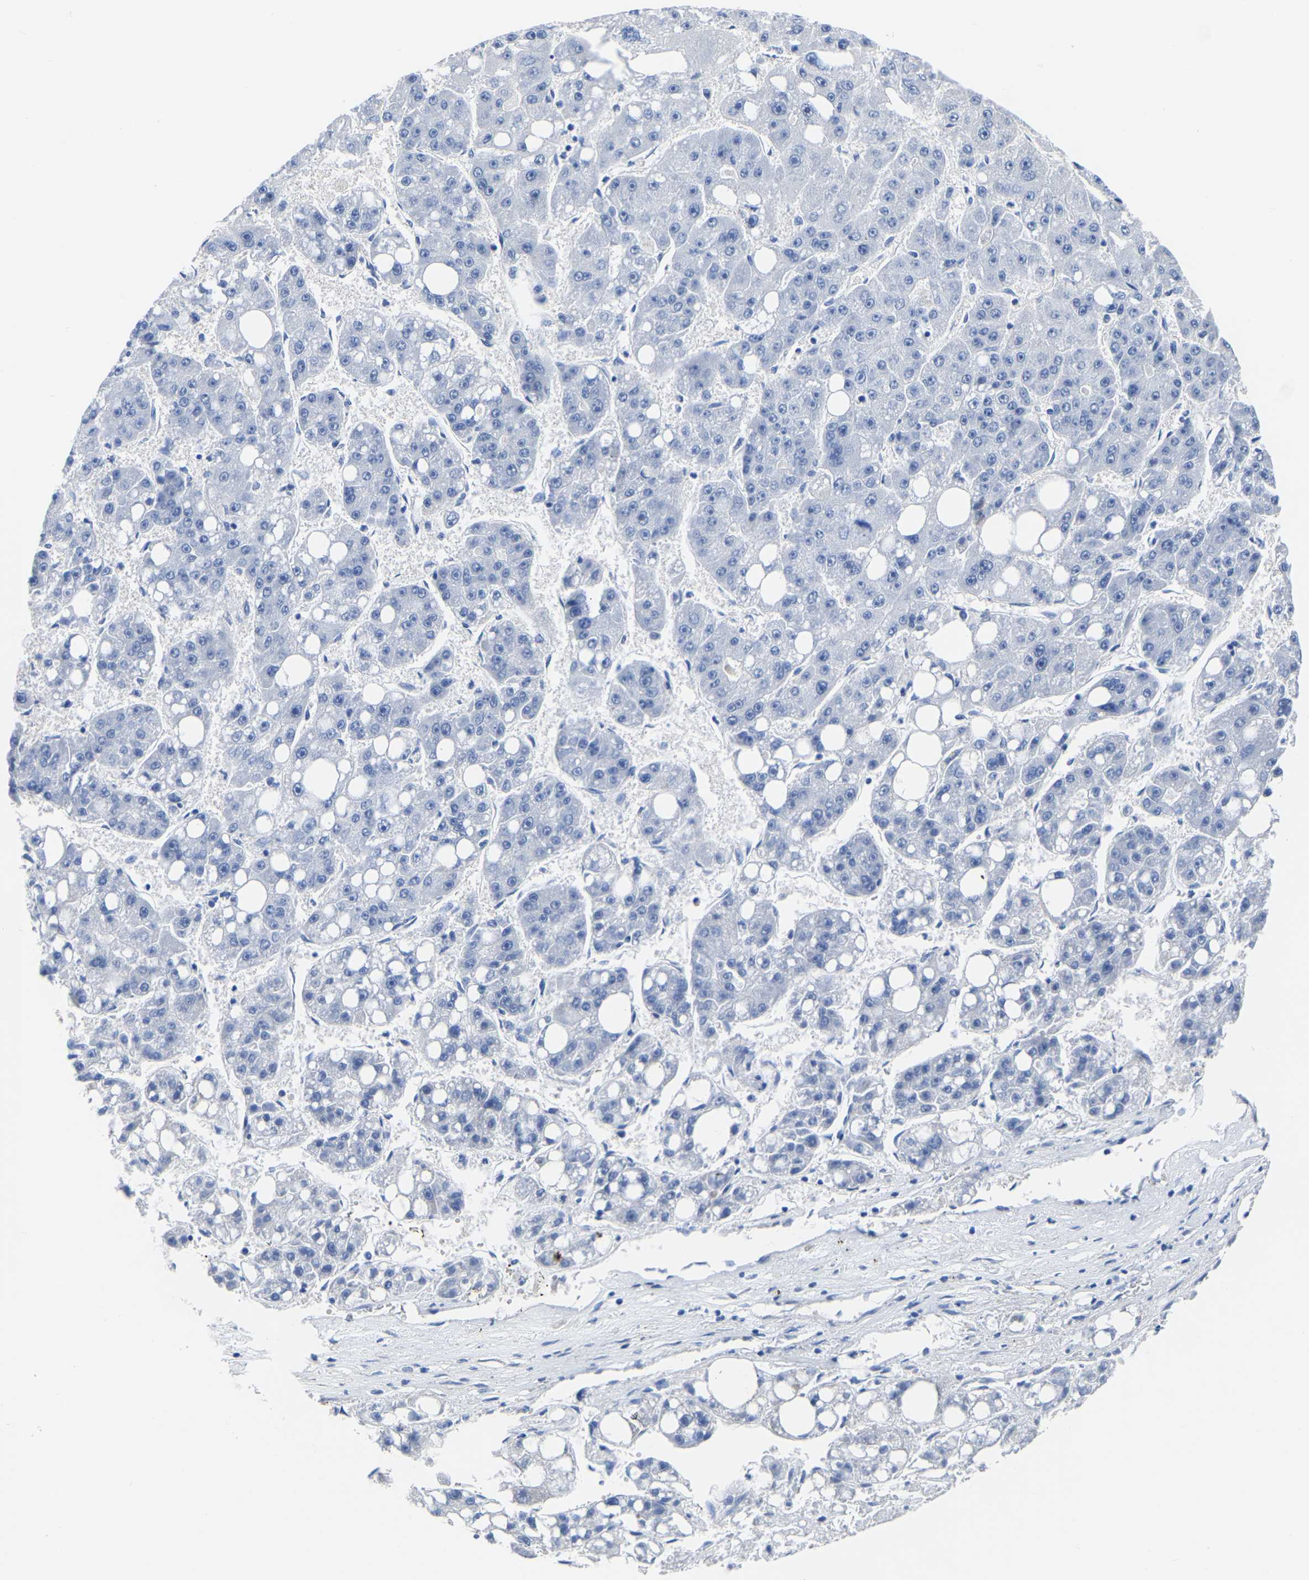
{"staining": {"intensity": "negative", "quantity": "none", "location": "none"}, "tissue": "liver cancer", "cell_type": "Tumor cells", "image_type": "cancer", "snomed": [{"axis": "morphology", "description": "Carcinoma, Hepatocellular, NOS"}, {"axis": "topography", "description": "Liver"}], "caption": "The image reveals no staining of tumor cells in liver cancer (hepatocellular carcinoma). The staining was performed using DAB (3,3'-diaminobenzidine) to visualize the protein expression in brown, while the nuclei were stained in blue with hematoxylin (Magnification: 20x).", "gene": "SLC45A3", "patient": {"sex": "female", "age": 61}}